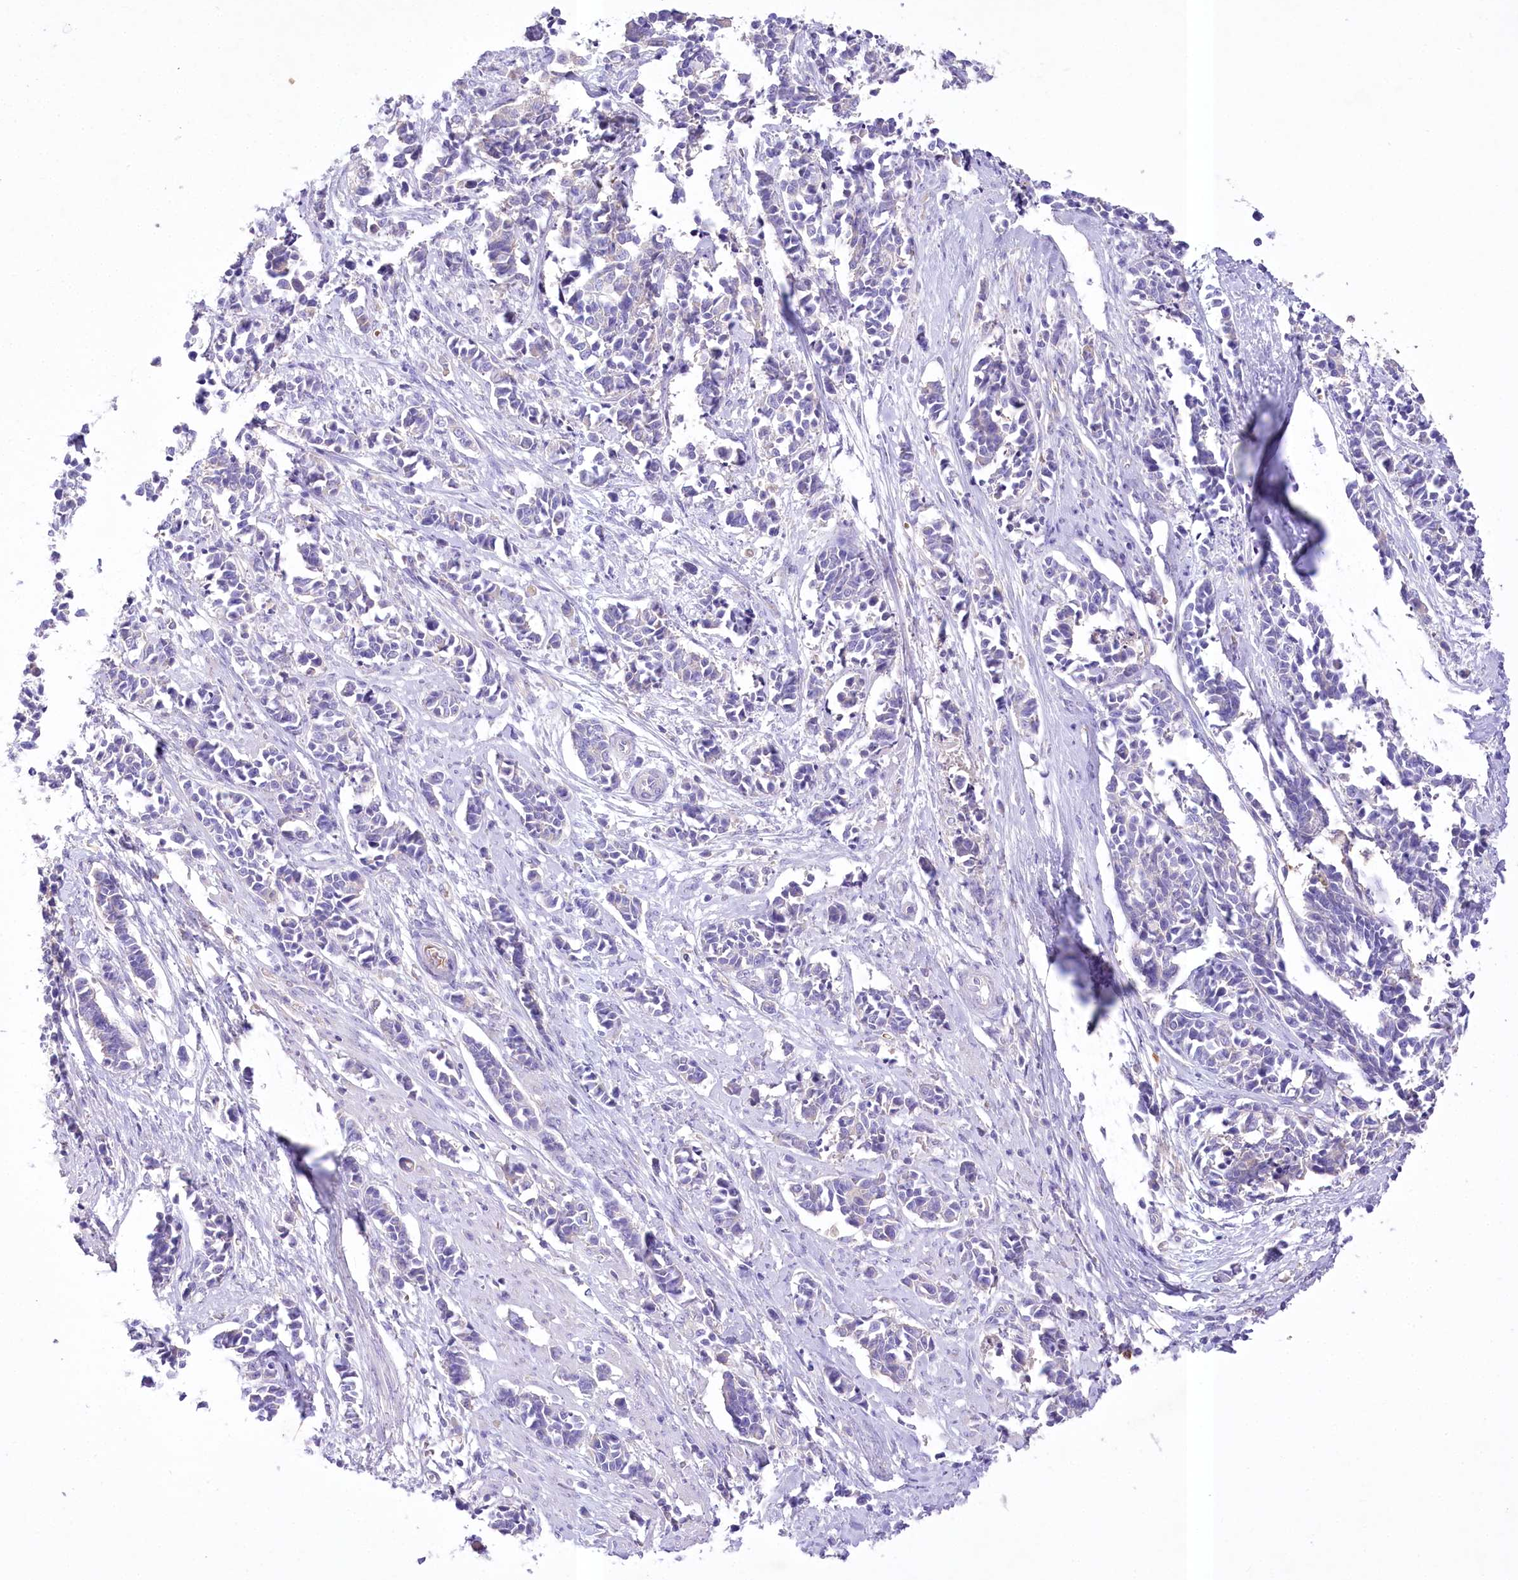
{"staining": {"intensity": "negative", "quantity": "none", "location": "none"}, "tissue": "cervical cancer", "cell_type": "Tumor cells", "image_type": "cancer", "snomed": [{"axis": "morphology", "description": "Normal tissue, NOS"}, {"axis": "morphology", "description": "Squamous cell carcinoma, NOS"}, {"axis": "topography", "description": "Cervix"}], "caption": "Micrograph shows no significant protein staining in tumor cells of squamous cell carcinoma (cervical).", "gene": "PRSS53", "patient": {"sex": "female", "age": 35}}